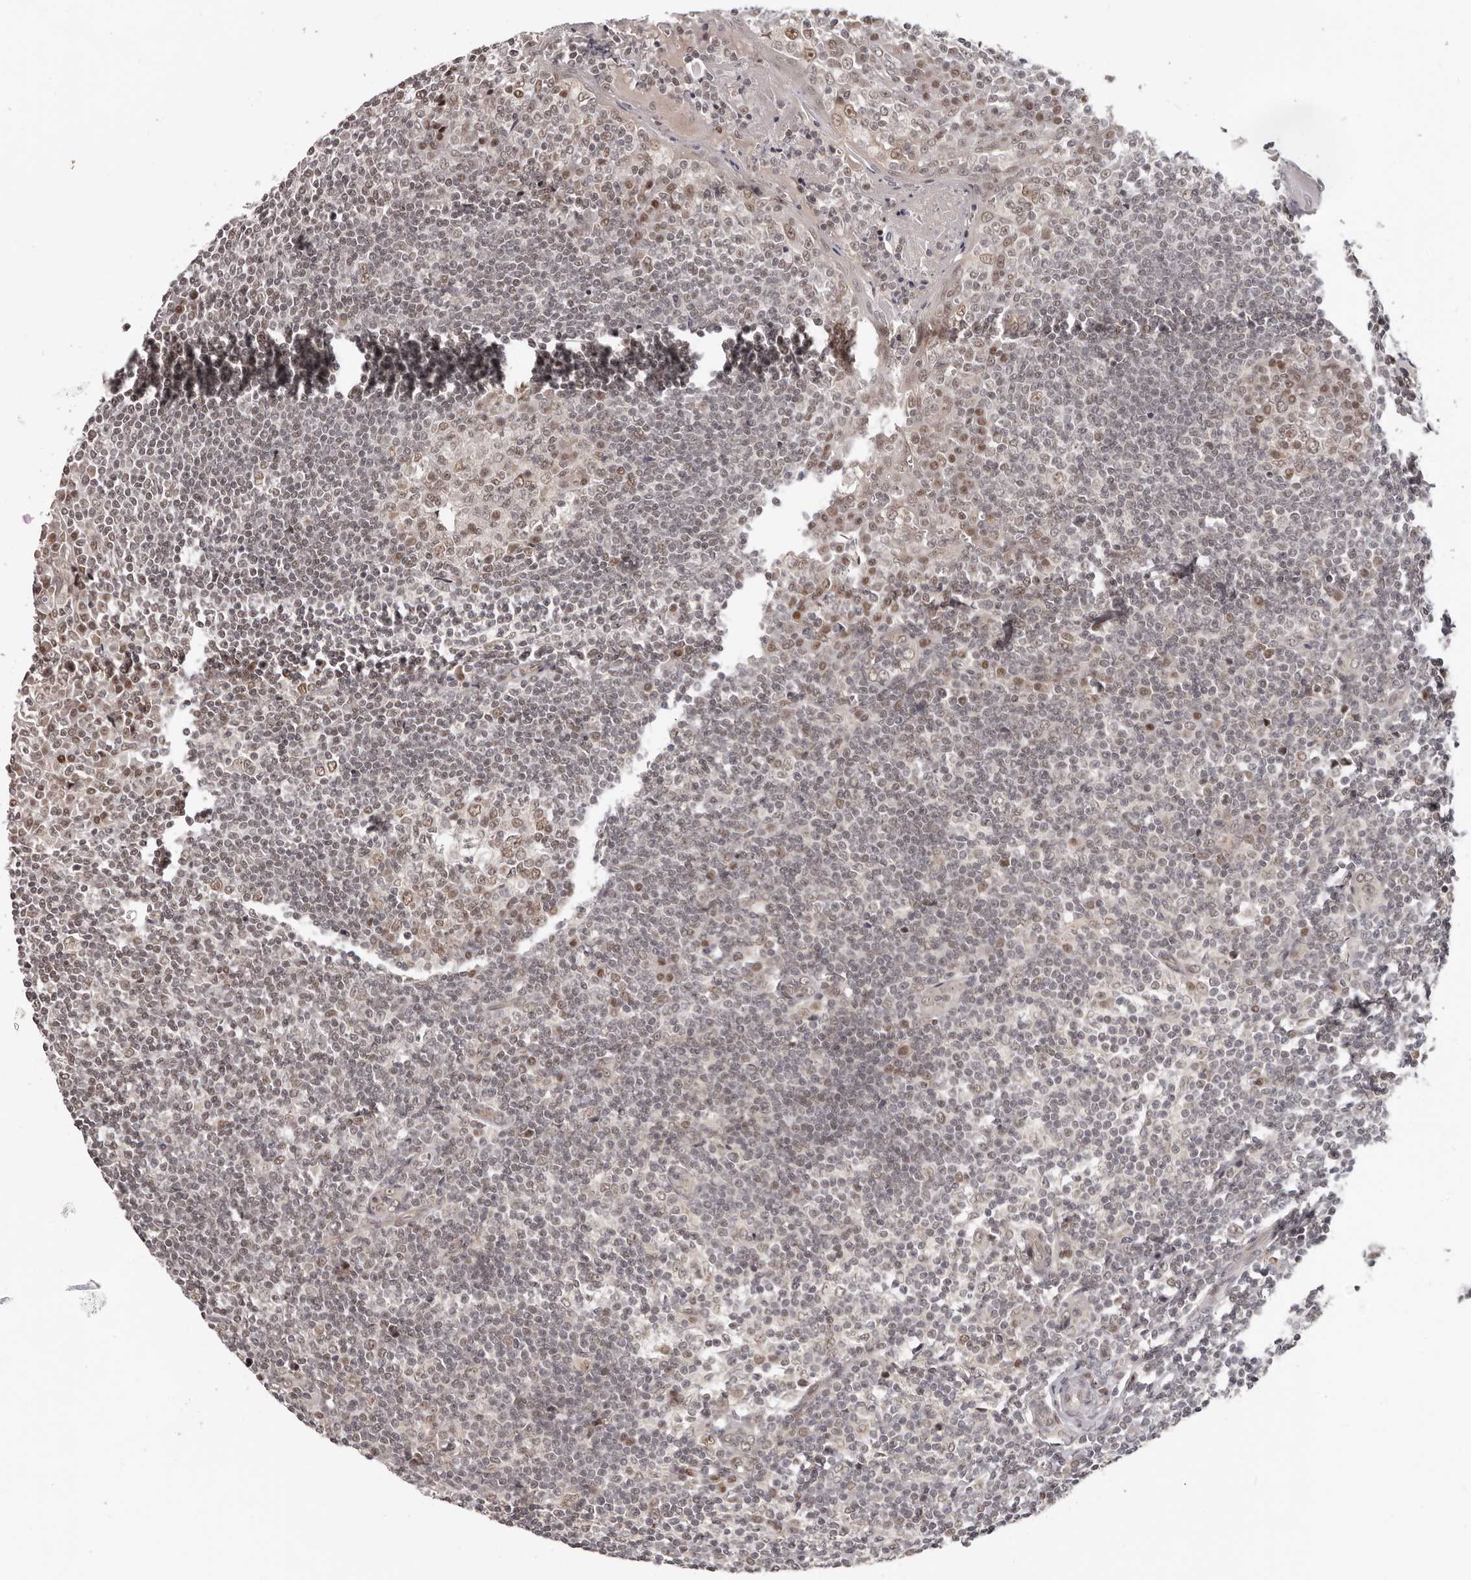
{"staining": {"intensity": "weak", "quantity": "25%-75%", "location": "nuclear"}, "tissue": "tonsil", "cell_type": "Germinal center cells", "image_type": "normal", "snomed": [{"axis": "morphology", "description": "Normal tissue, NOS"}, {"axis": "topography", "description": "Tonsil"}], "caption": "Benign tonsil displays weak nuclear staining in approximately 25%-75% of germinal center cells, visualized by immunohistochemistry.", "gene": "TBX5", "patient": {"sex": "male", "age": 27}}